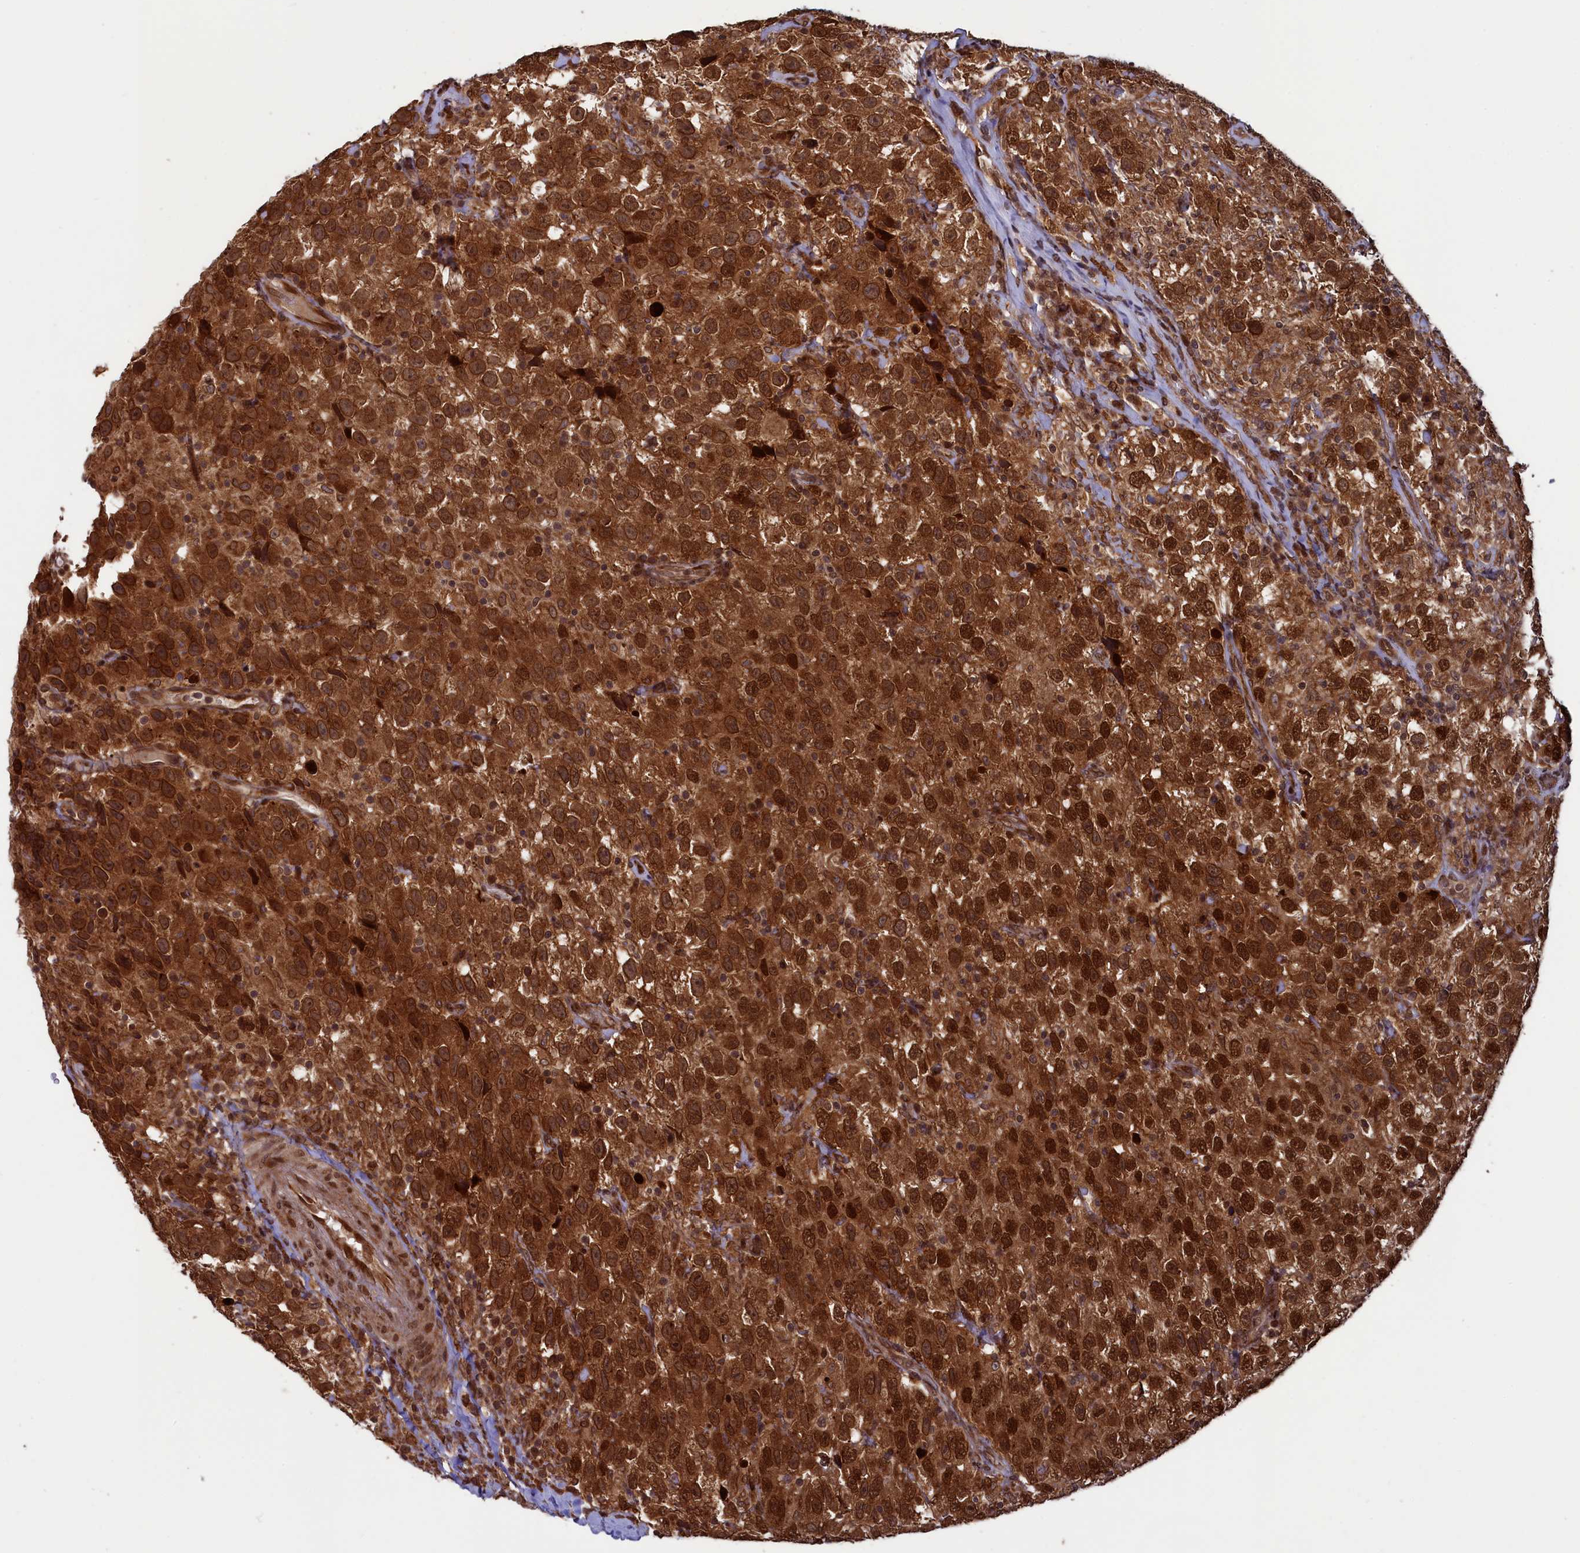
{"staining": {"intensity": "strong", "quantity": ">75%", "location": "cytoplasmic/membranous,nuclear"}, "tissue": "testis cancer", "cell_type": "Tumor cells", "image_type": "cancer", "snomed": [{"axis": "morphology", "description": "Seminoma, NOS"}, {"axis": "topography", "description": "Testis"}], "caption": "High-magnification brightfield microscopy of seminoma (testis) stained with DAB (brown) and counterstained with hematoxylin (blue). tumor cells exhibit strong cytoplasmic/membranous and nuclear expression is appreciated in approximately>75% of cells.", "gene": "NAE1", "patient": {"sex": "male", "age": 41}}